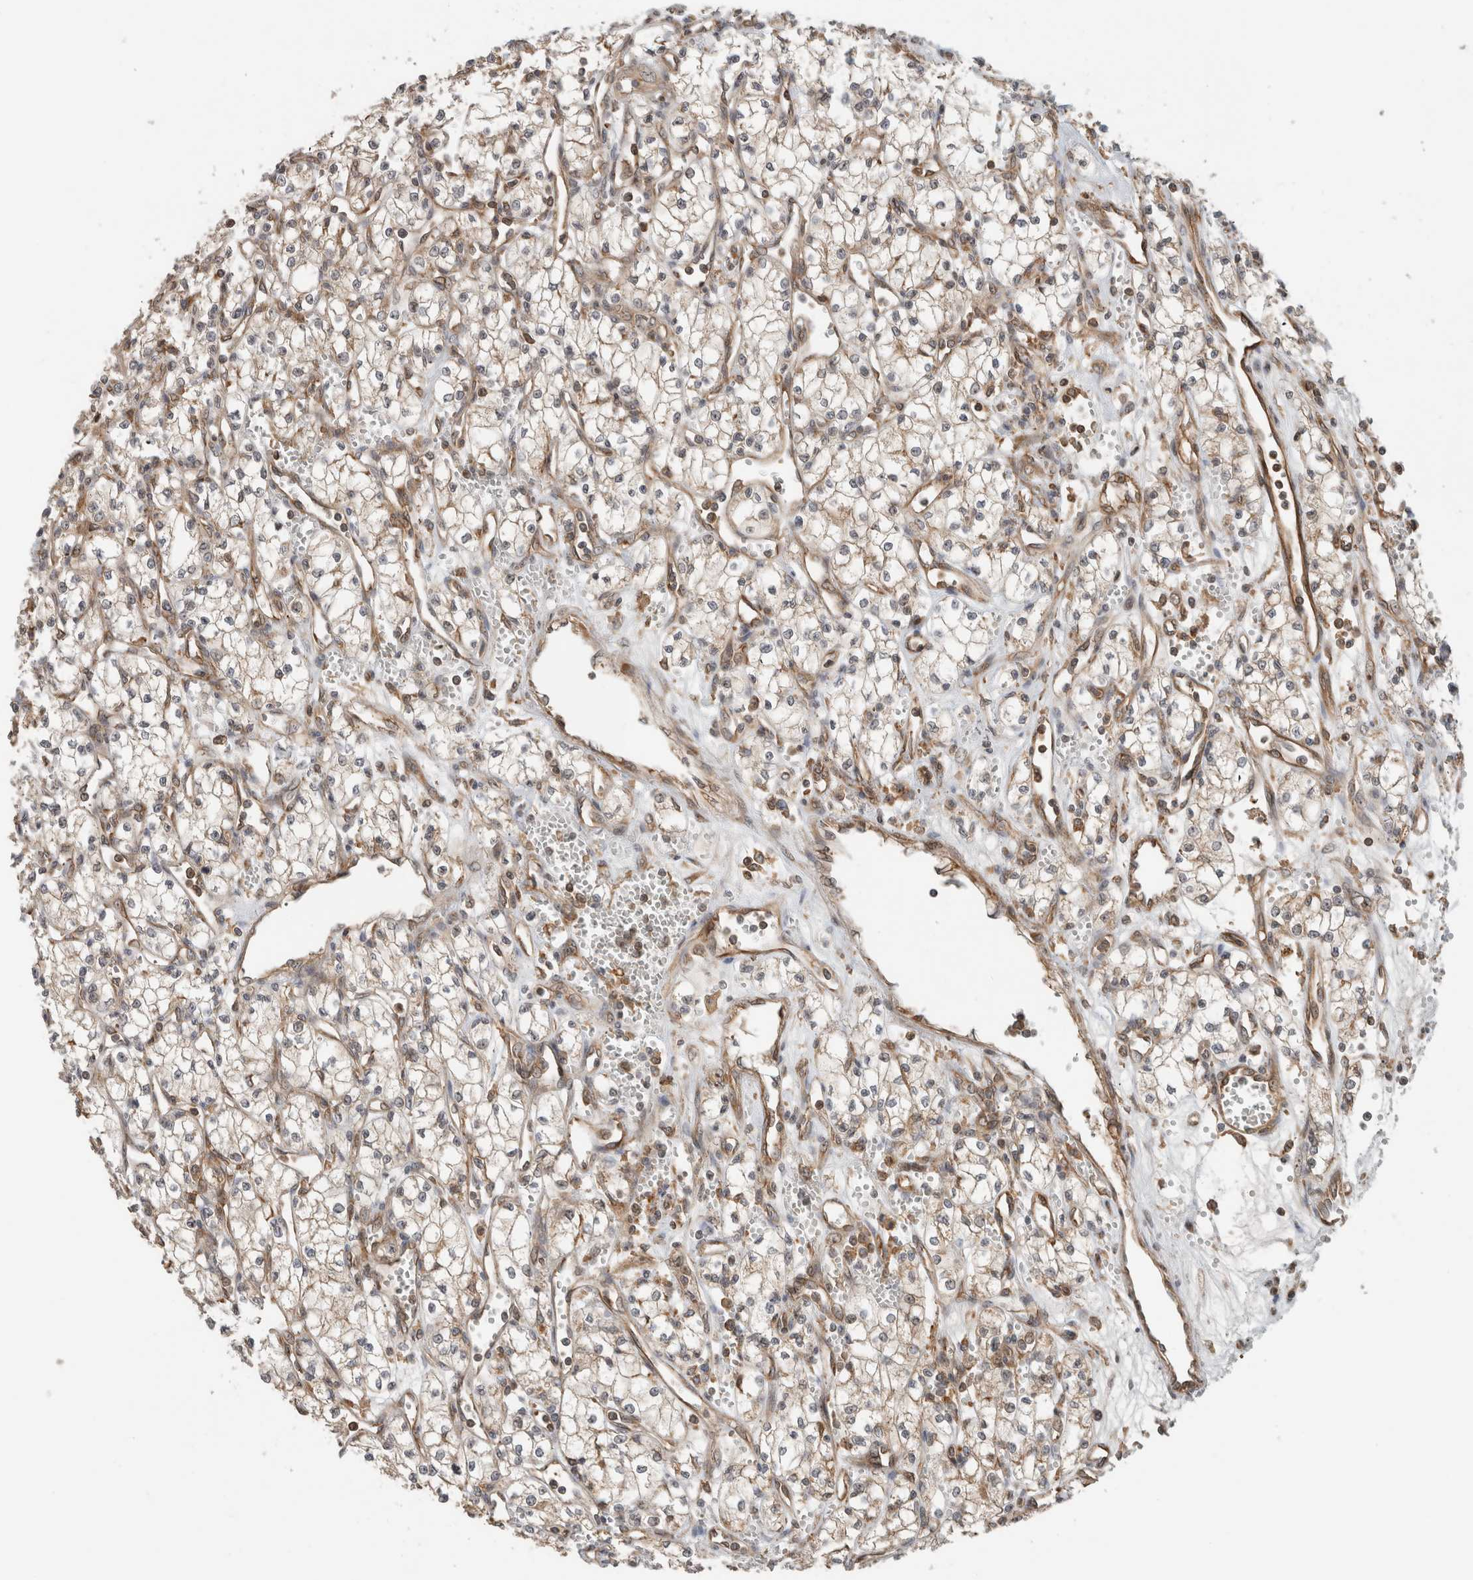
{"staining": {"intensity": "negative", "quantity": "none", "location": "none"}, "tissue": "renal cancer", "cell_type": "Tumor cells", "image_type": "cancer", "snomed": [{"axis": "morphology", "description": "Adenocarcinoma, NOS"}, {"axis": "topography", "description": "Kidney"}], "caption": "Photomicrograph shows no significant protein expression in tumor cells of adenocarcinoma (renal).", "gene": "WASF2", "patient": {"sex": "male", "age": 59}}